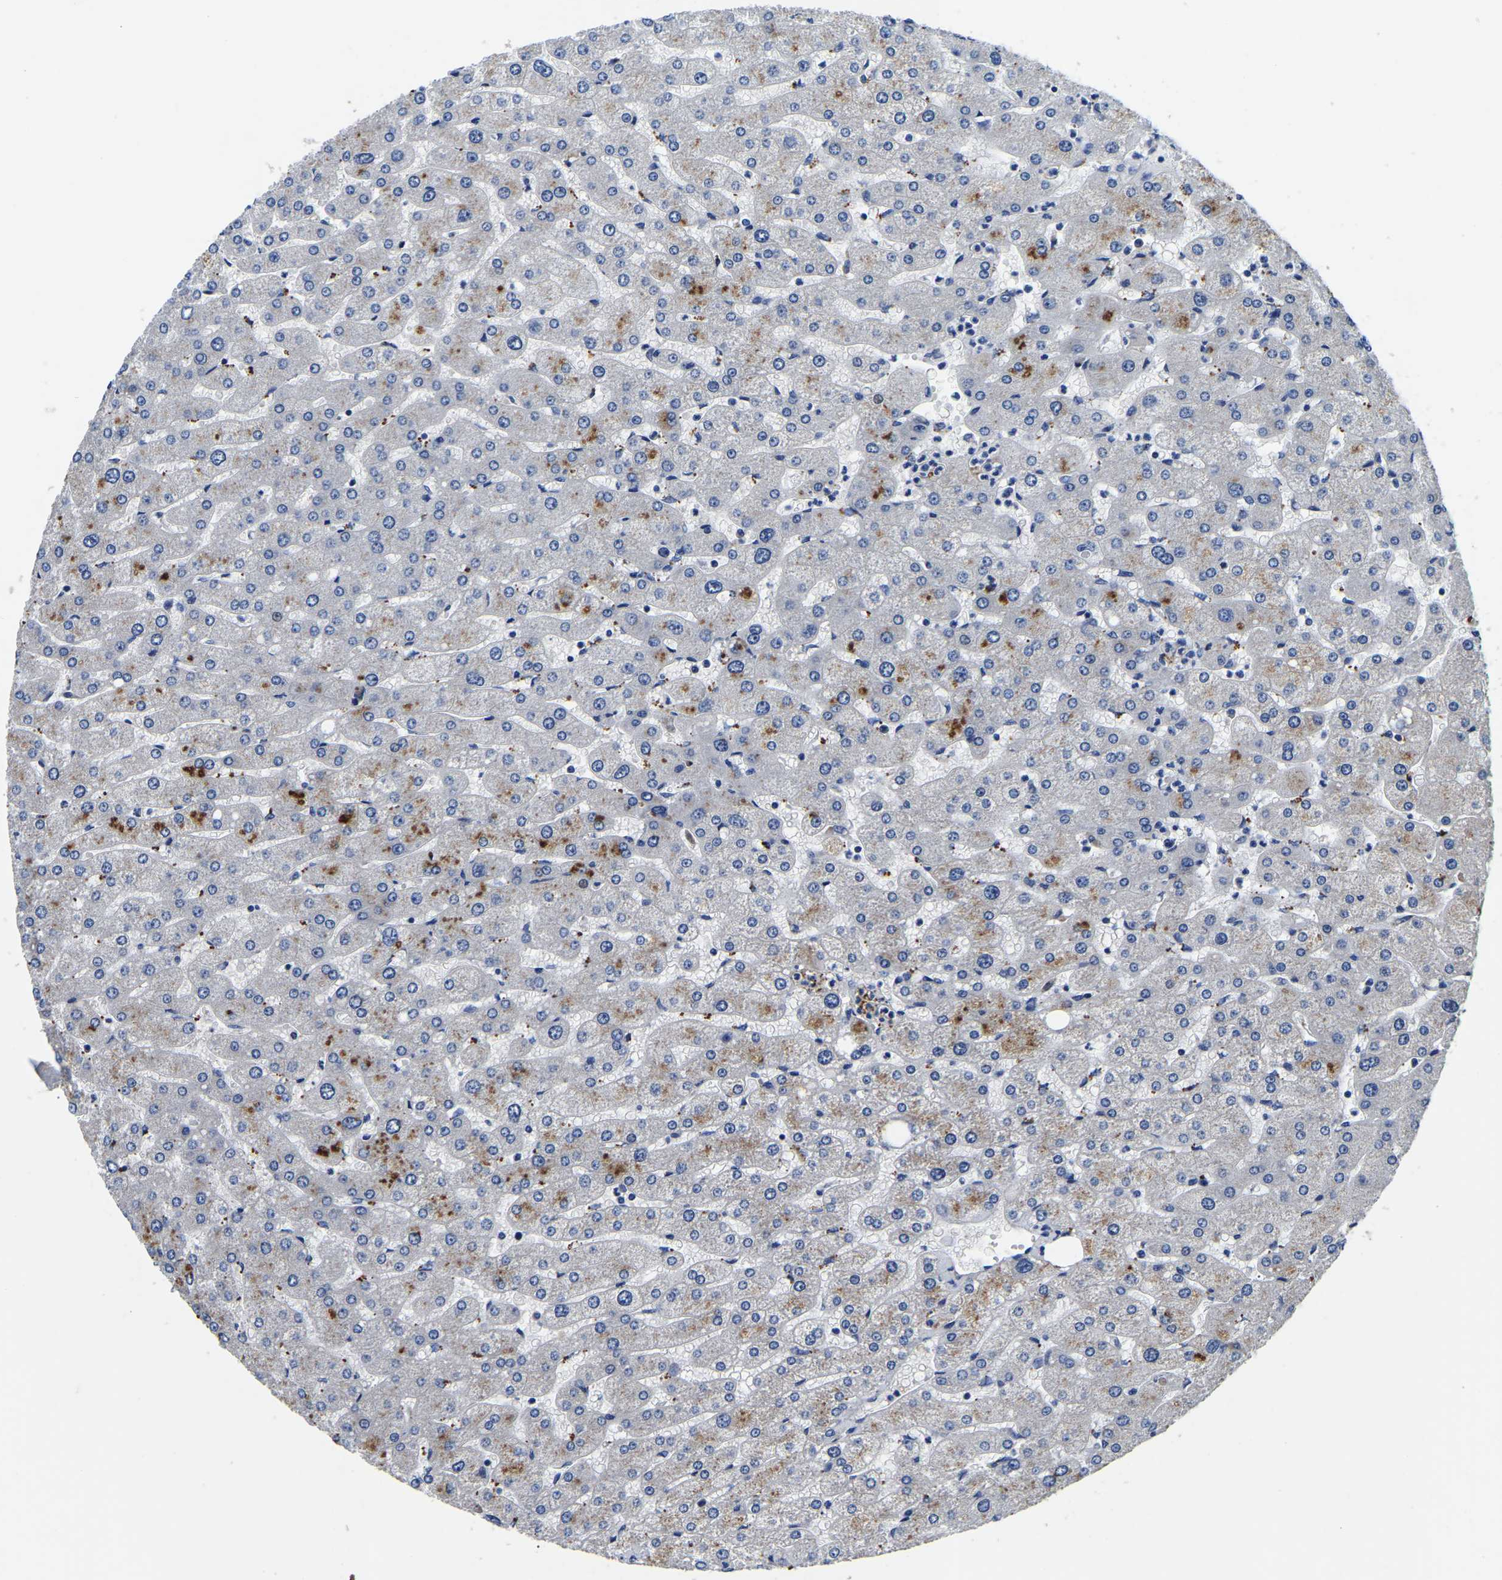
{"staining": {"intensity": "negative", "quantity": "none", "location": "none"}, "tissue": "liver", "cell_type": "Cholangiocytes", "image_type": "normal", "snomed": [{"axis": "morphology", "description": "Normal tissue, NOS"}, {"axis": "topography", "description": "Liver"}], "caption": "There is no significant expression in cholangiocytes of liver.", "gene": "KCTD17", "patient": {"sex": "male", "age": 55}}